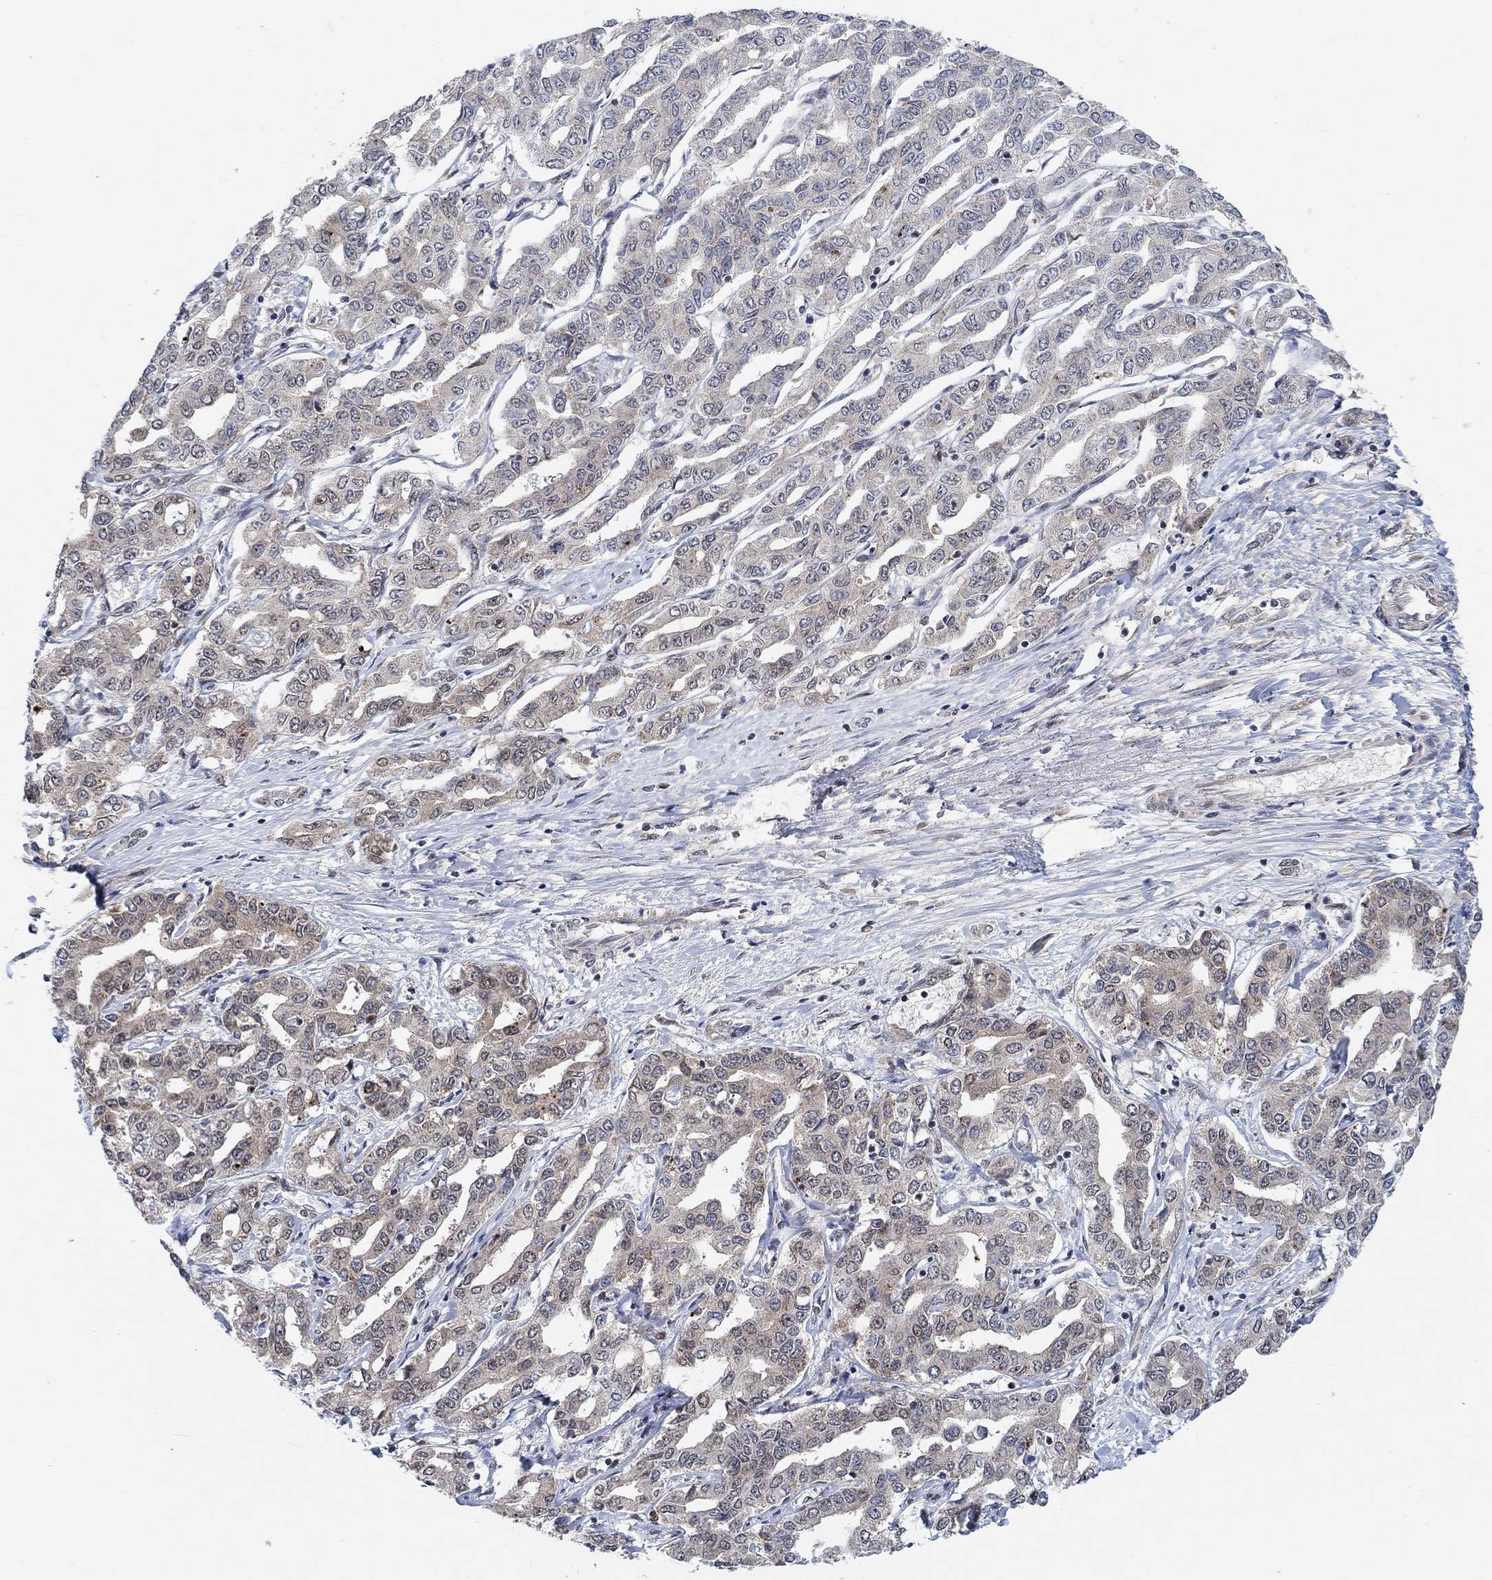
{"staining": {"intensity": "weak", "quantity": "25%-75%", "location": "cytoplasmic/membranous"}, "tissue": "liver cancer", "cell_type": "Tumor cells", "image_type": "cancer", "snomed": [{"axis": "morphology", "description": "Cholangiocarcinoma"}, {"axis": "topography", "description": "Liver"}], "caption": "Weak cytoplasmic/membranous staining for a protein is appreciated in about 25%-75% of tumor cells of cholangiocarcinoma (liver) using immunohistochemistry (IHC).", "gene": "THAP8", "patient": {"sex": "male", "age": 59}}